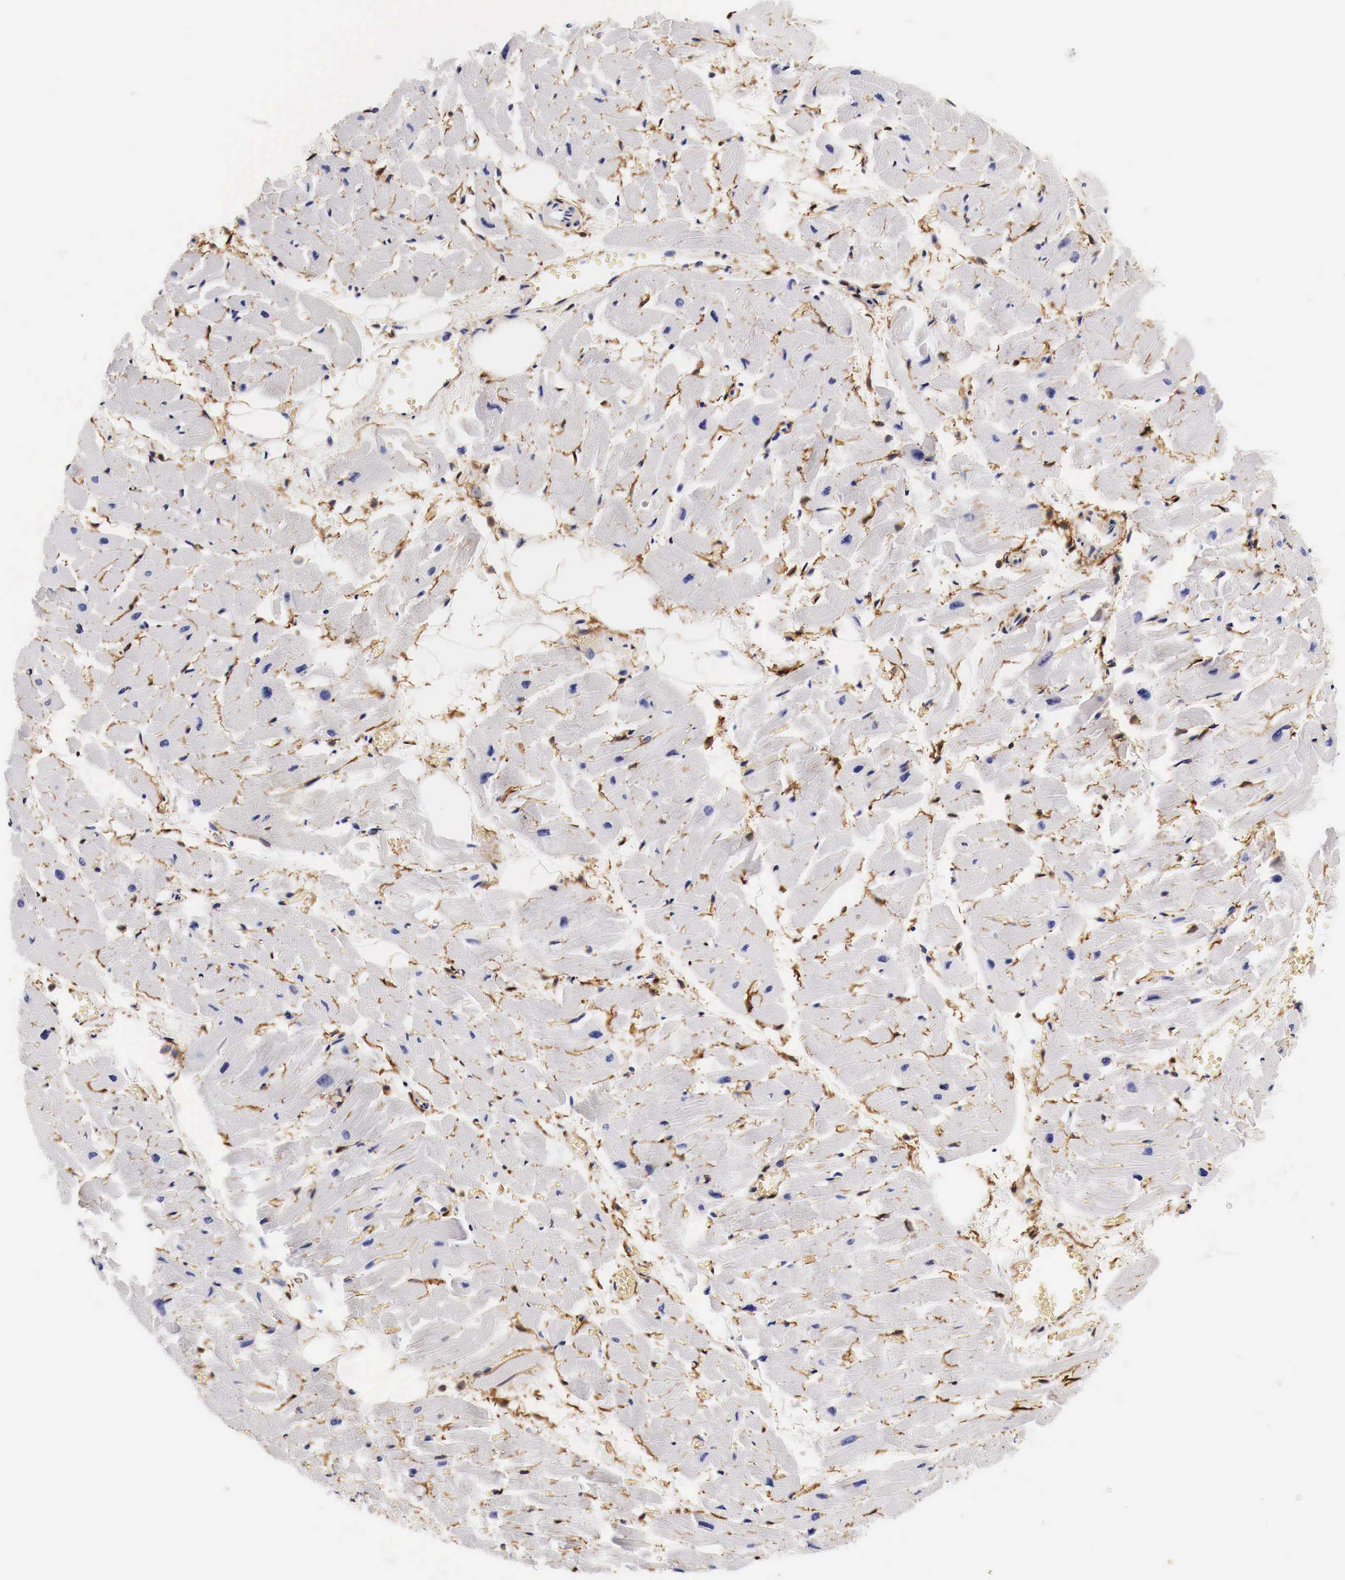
{"staining": {"intensity": "negative", "quantity": "none", "location": "none"}, "tissue": "heart muscle", "cell_type": "Cardiomyocytes", "image_type": "normal", "snomed": [{"axis": "morphology", "description": "Normal tissue, NOS"}, {"axis": "topography", "description": "Heart"}], "caption": "There is no significant staining in cardiomyocytes of heart muscle. (DAB (3,3'-diaminobenzidine) IHC with hematoxylin counter stain).", "gene": "EGFR", "patient": {"sex": "female", "age": 19}}